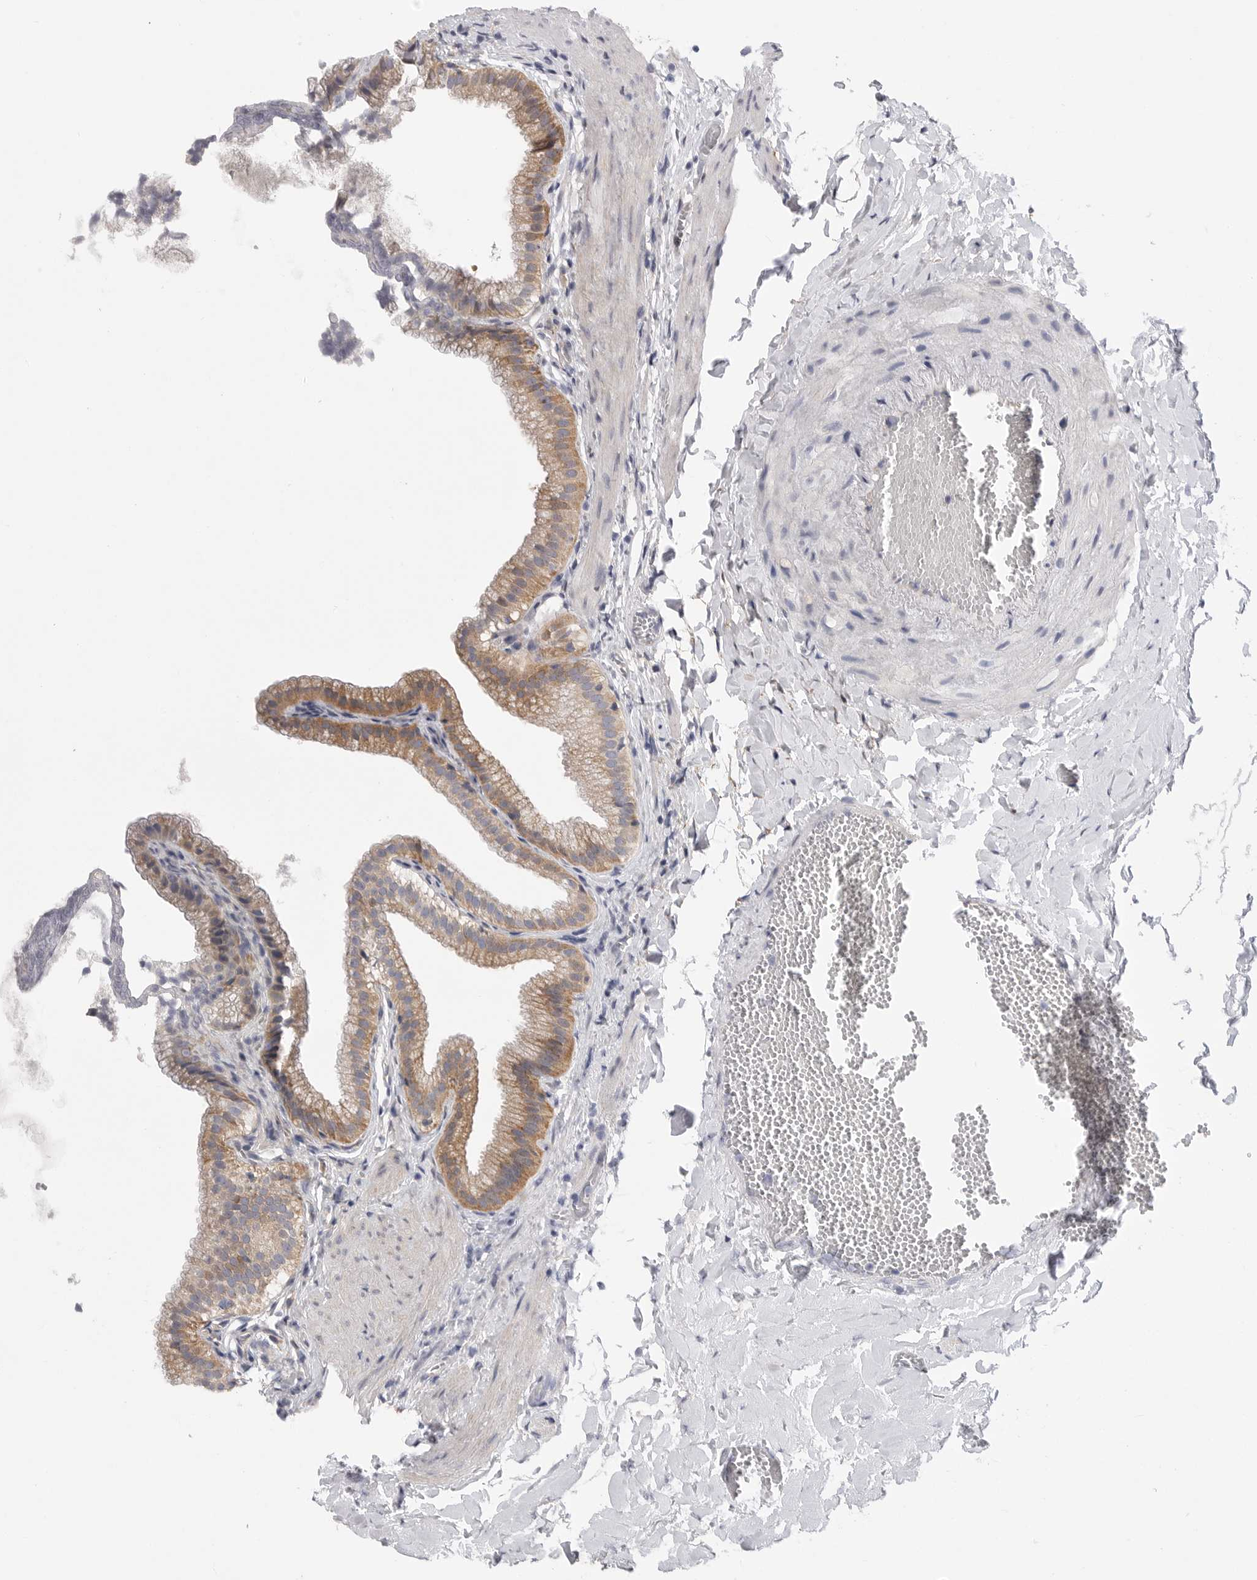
{"staining": {"intensity": "moderate", "quantity": ">75%", "location": "cytoplasmic/membranous"}, "tissue": "gallbladder", "cell_type": "Glandular cells", "image_type": "normal", "snomed": [{"axis": "morphology", "description": "Normal tissue, NOS"}, {"axis": "topography", "description": "Gallbladder"}], "caption": "Benign gallbladder displays moderate cytoplasmic/membranous positivity in about >75% of glandular cells, visualized by immunohistochemistry. (DAB (3,3'-diaminobenzidine) IHC with brightfield microscopy, high magnification).", "gene": "FBXO43", "patient": {"sex": "male", "age": 38}}